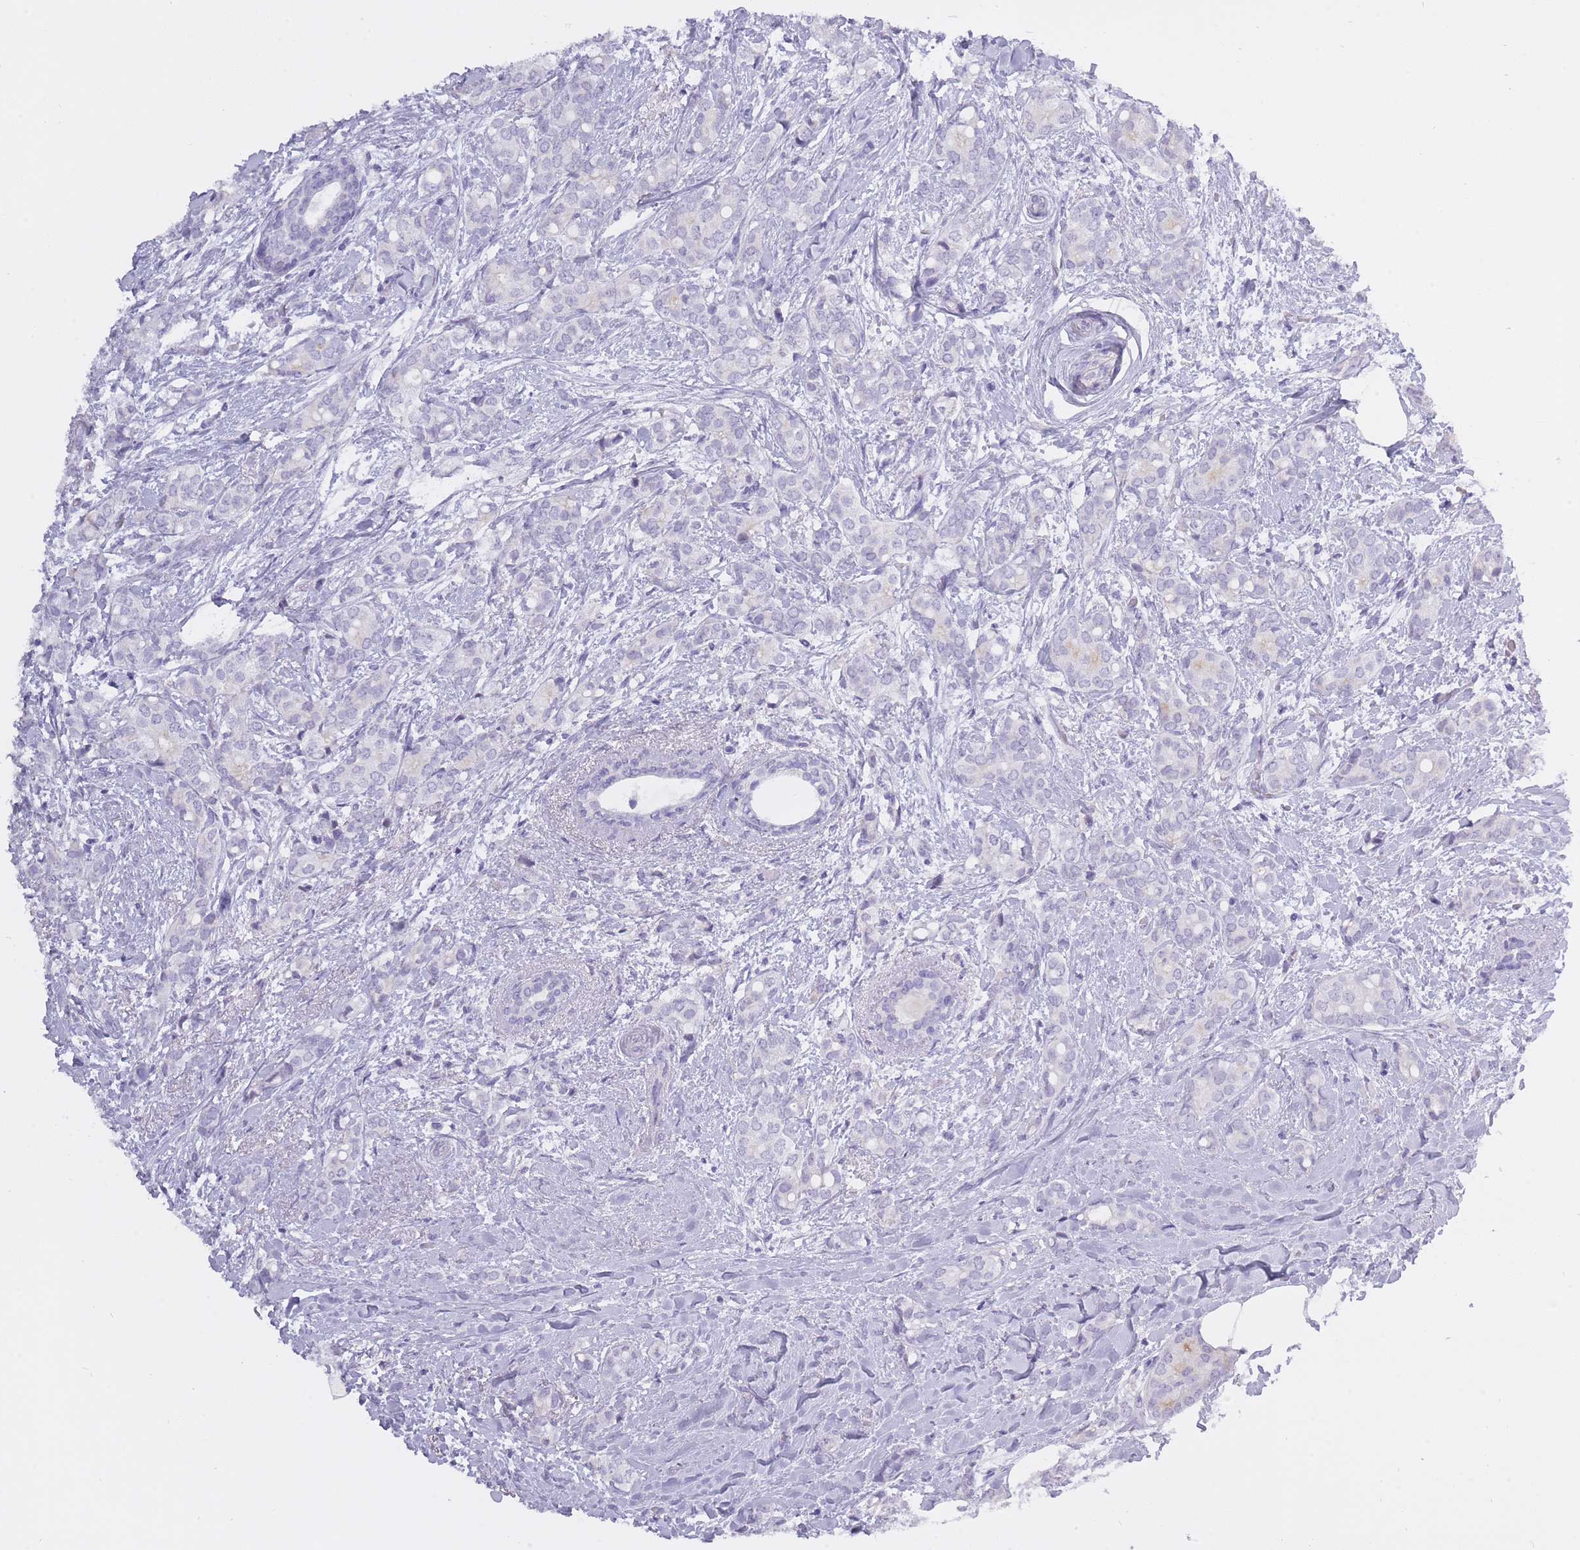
{"staining": {"intensity": "negative", "quantity": "none", "location": "none"}, "tissue": "breast cancer", "cell_type": "Tumor cells", "image_type": "cancer", "snomed": [{"axis": "morphology", "description": "Duct carcinoma"}, {"axis": "topography", "description": "Breast"}], "caption": "Immunohistochemistry (IHC) of human breast cancer demonstrates no expression in tumor cells. (DAB (3,3'-diaminobenzidine) IHC visualized using brightfield microscopy, high magnification).", "gene": "BDKRB2", "patient": {"sex": "female", "age": 73}}